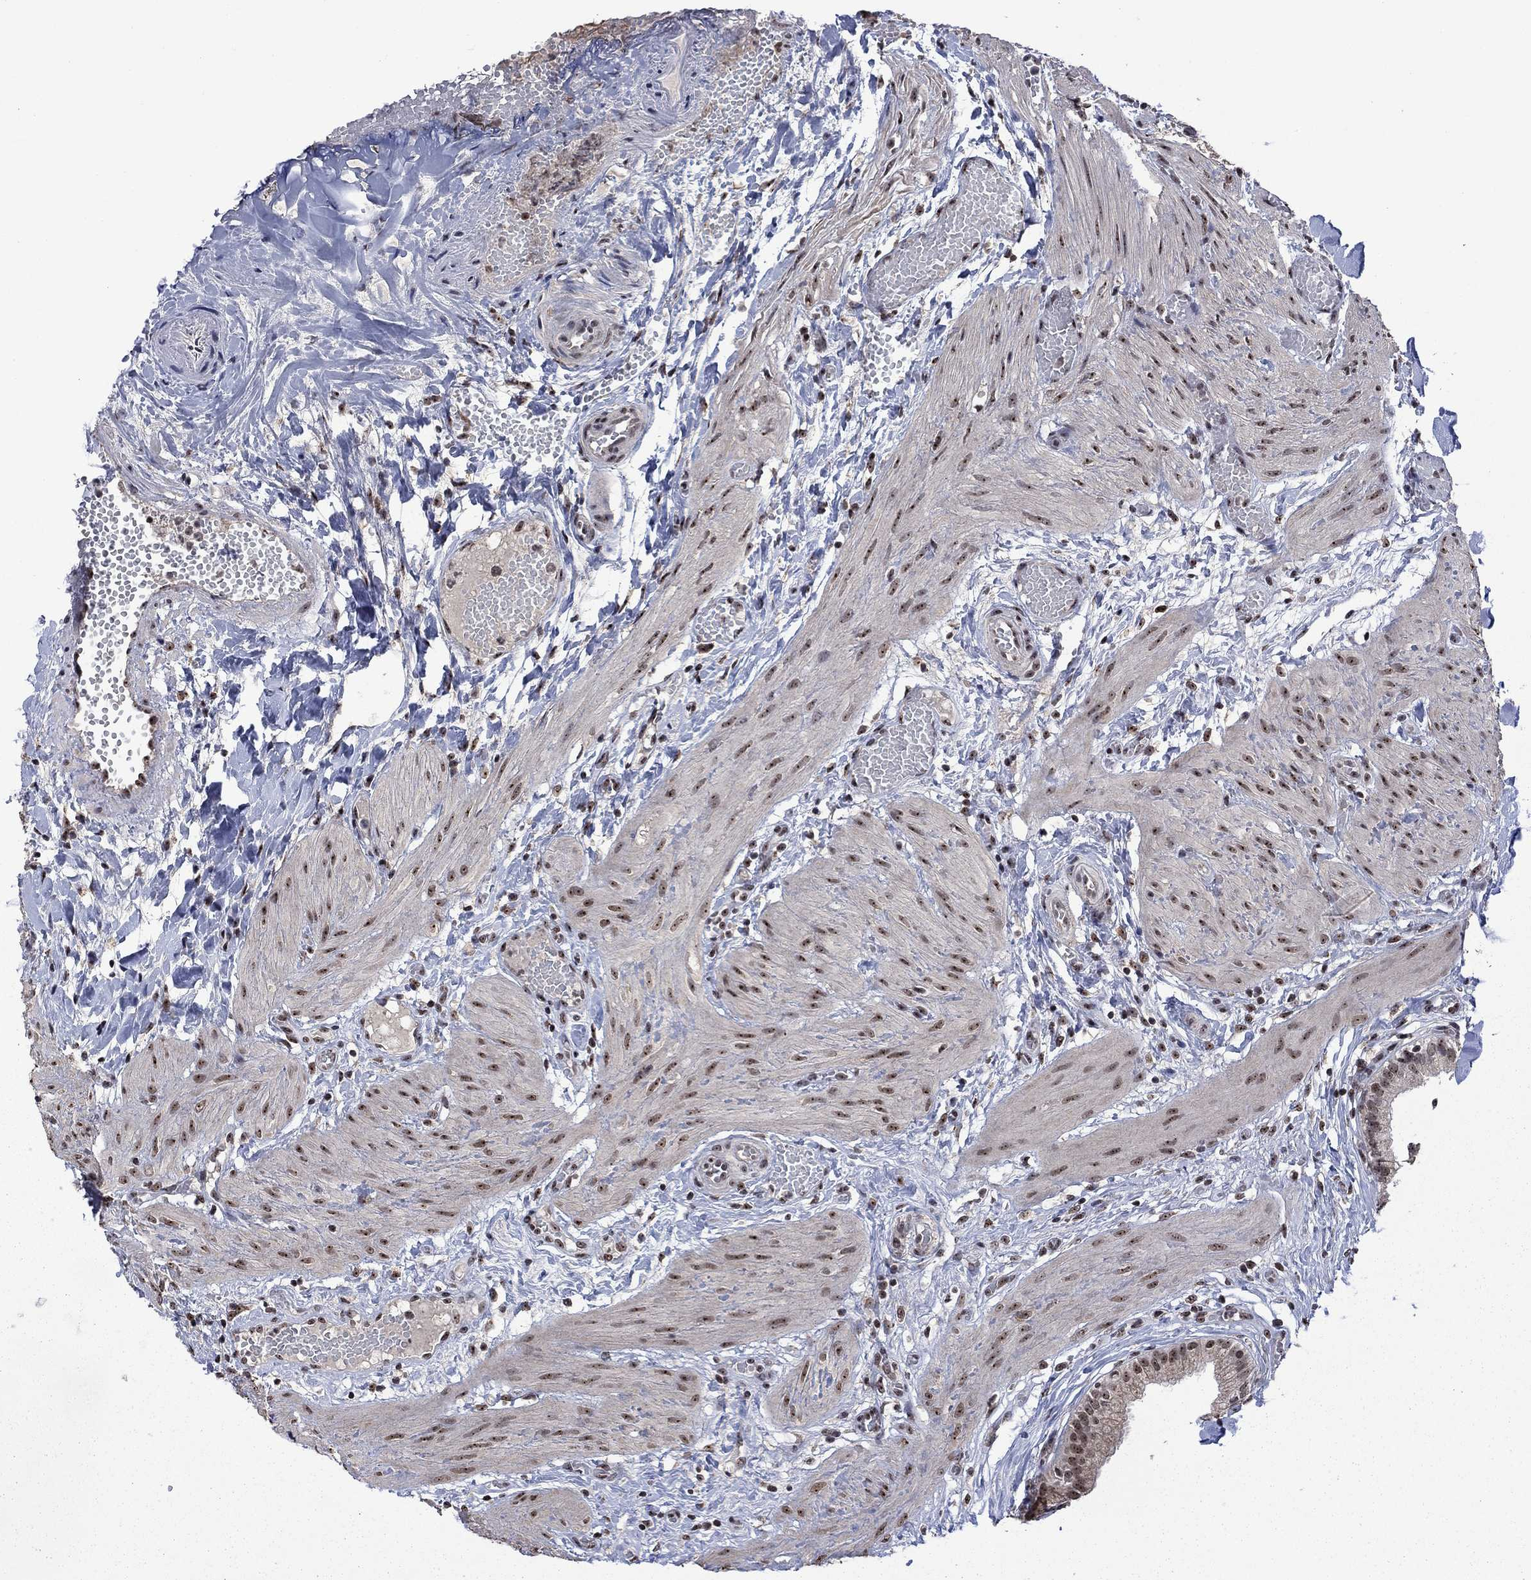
{"staining": {"intensity": "moderate", "quantity": "<25%", "location": "nuclear"}, "tissue": "gallbladder", "cell_type": "Glandular cells", "image_type": "normal", "snomed": [{"axis": "morphology", "description": "Normal tissue, NOS"}, {"axis": "topography", "description": "Gallbladder"}], "caption": "Protein staining by immunohistochemistry (IHC) demonstrates moderate nuclear positivity in approximately <25% of glandular cells in normal gallbladder. The staining was performed using DAB to visualize the protein expression in brown, while the nuclei were stained in blue with hematoxylin (Magnification: 20x).", "gene": "FBLL1", "patient": {"sex": "female", "age": 24}}